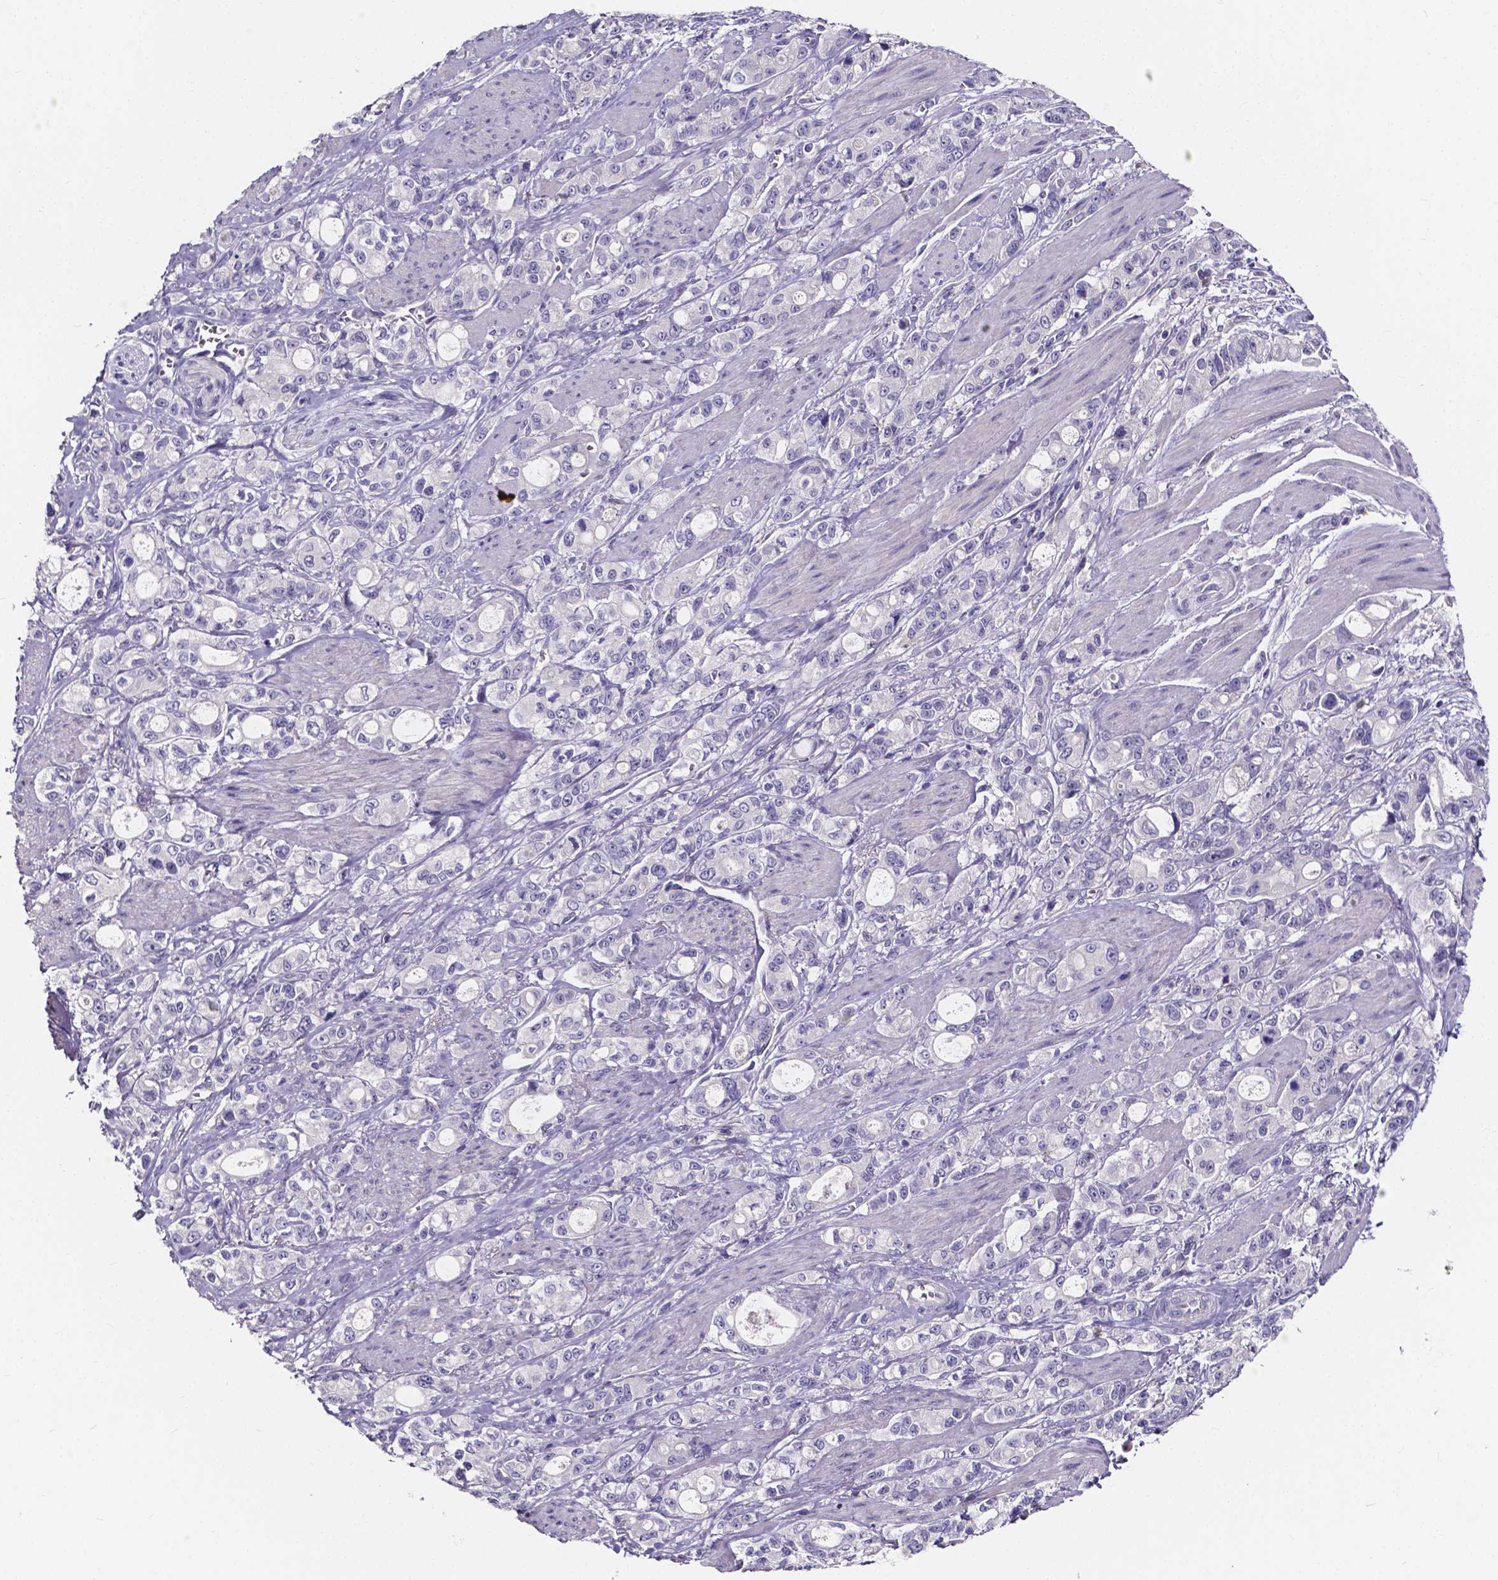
{"staining": {"intensity": "negative", "quantity": "none", "location": "none"}, "tissue": "stomach cancer", "cell_type": "Tumor cells", "image_type": "cancer", "snomed": [{"axis": "morphology", "description": "Adenocarcinoma, NOS"}, {"axis": "topography", "description": "Stomach"}], "caption": "This is a photomicrograph of immunohistochemistry staining of stomach cancer, which shows no positivity in tumor cells.", "gene": "SPOCD1", "patient": {"sex": "male", "age": 63}}